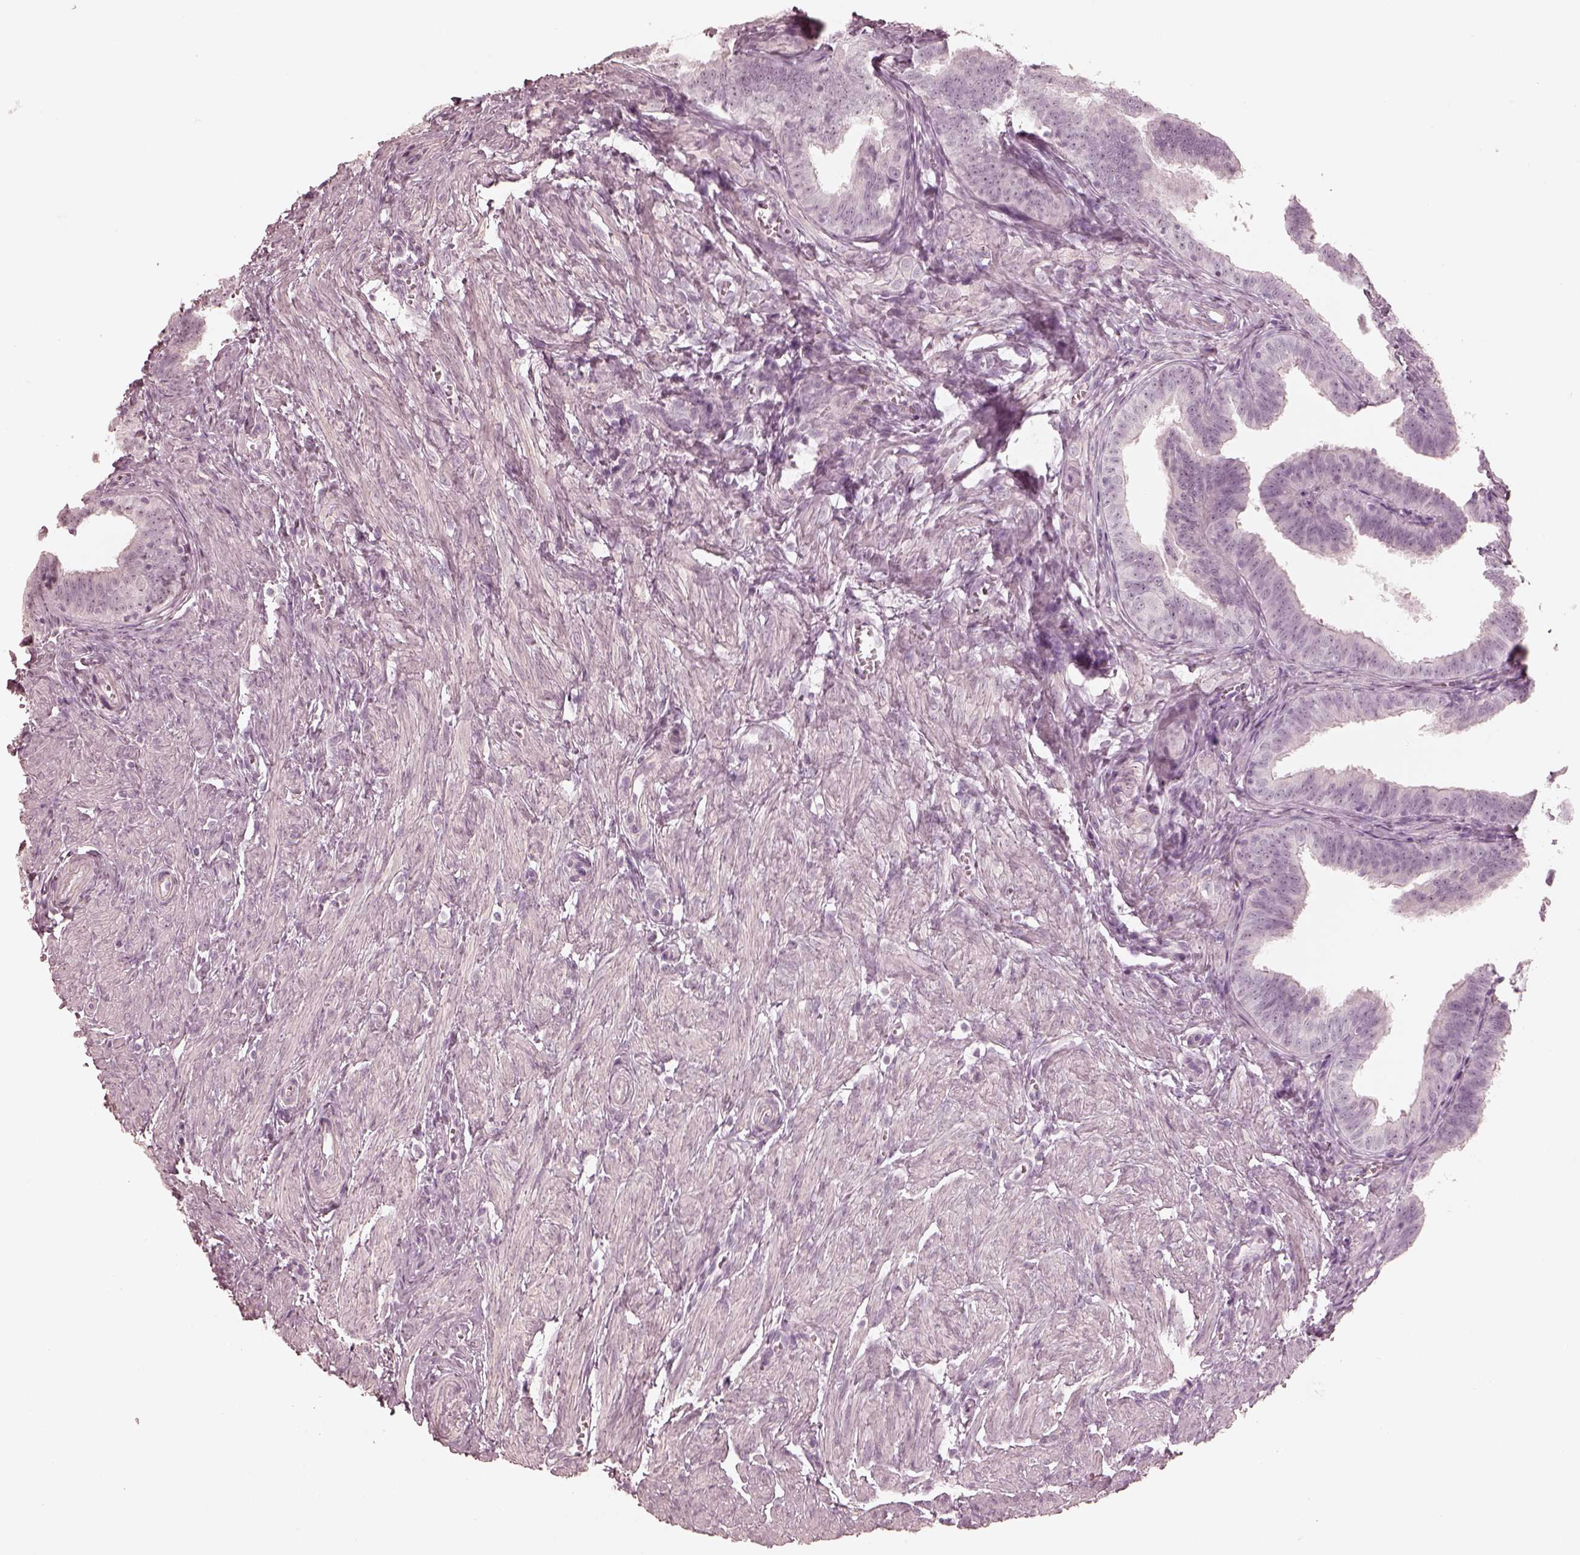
{"staining": {"intensity": "negative", "quantity": "none", "location": "none"}, "tissue": "fallopian tube", "cell_type": "Glandular cells", "image_type": "normal", "snomed": [{"axis": "morphology", "description": "Normal tissue, NOS"}, {"axis": "topography", "description": "Fallopian tube"}], "caption": "The immunohistochemistry photomicrograph has no significant positivity in glandular cells of fallopian tube. (Stains: DAB (3,3'-diaminobenzidine) immunohistochemistry (IHC) with hematoxylin counter stain, Microscopy: brightfield microscopy at high magnification).", "gene": "CALR3", "patient": {"sex": "female", "age": 25}}